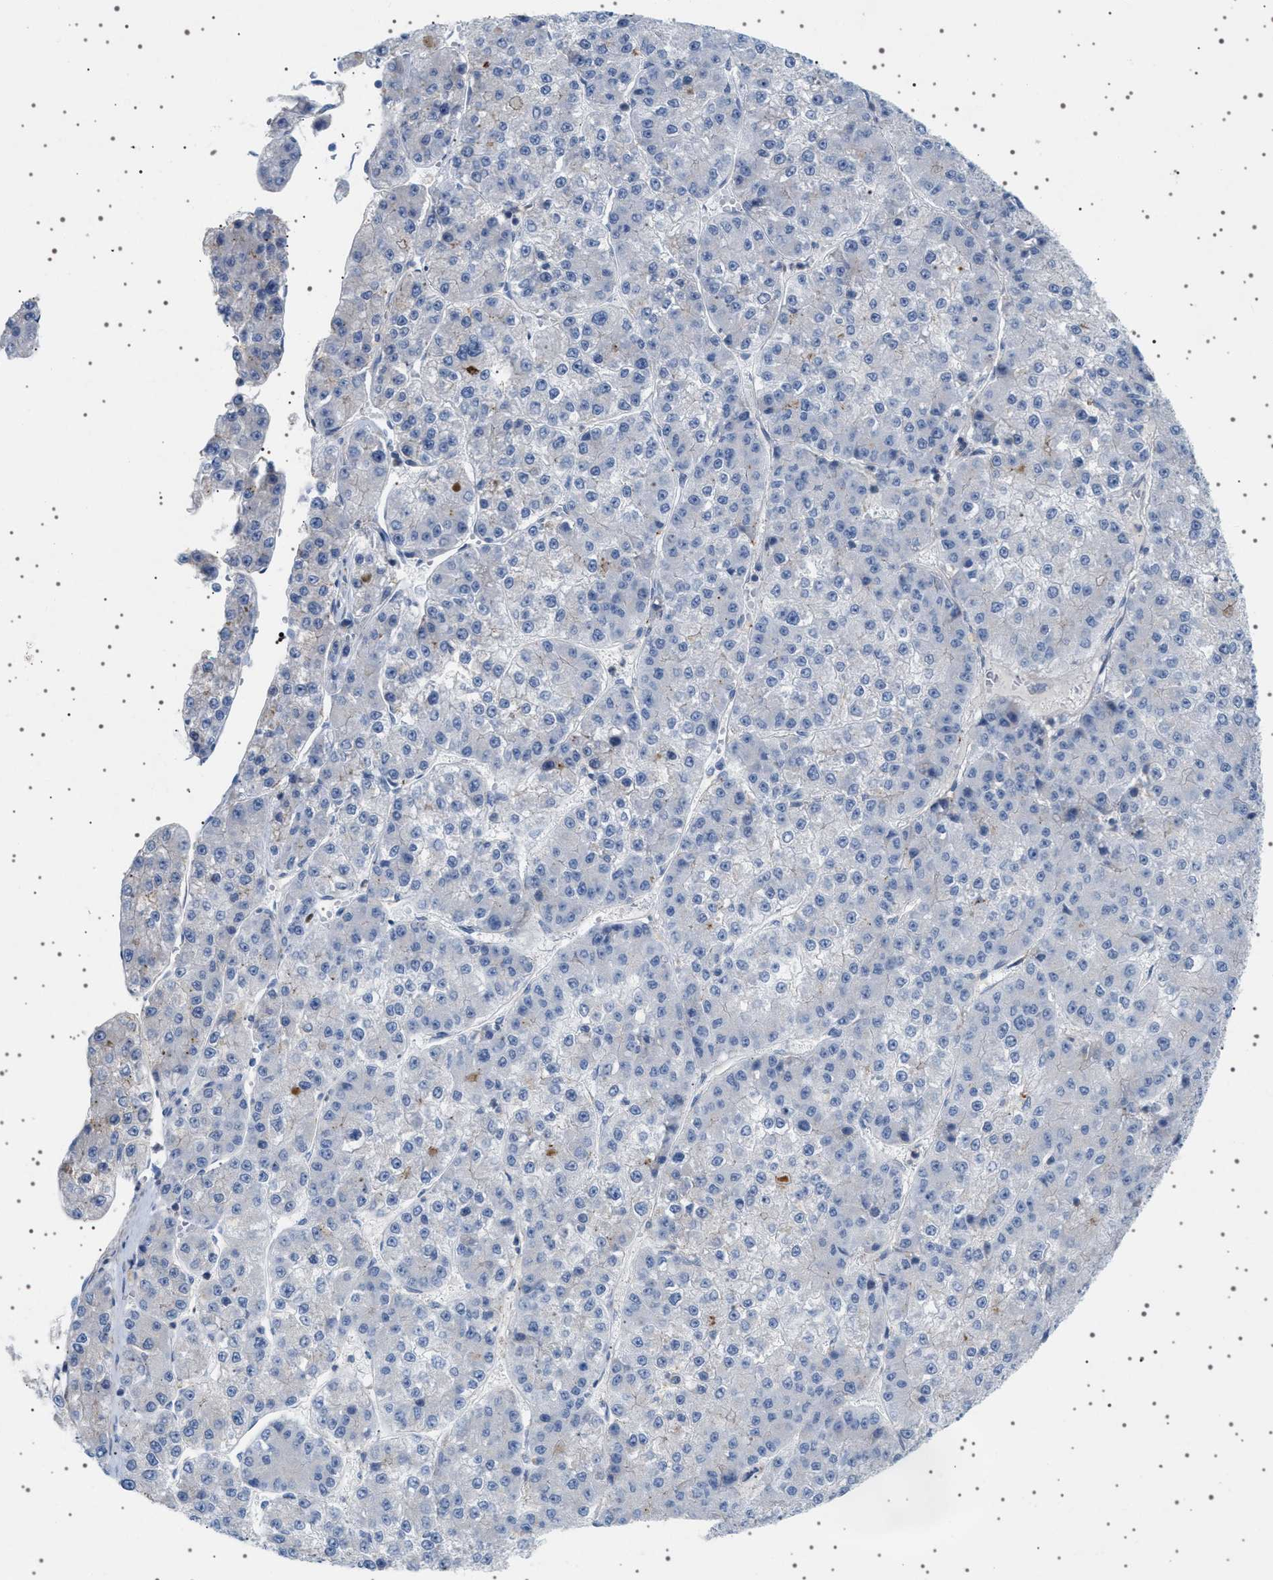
{"staining": {"intensity": "negative", "quantity": "none", "location": "none"}, "tissue": "liver cancer", "cell_type": "Tumor cells", "image_type": "cancer", "snomed": [{"axis": "morphology", "description": "Carcinoma, Hepatocellular, NOS"}, {"axis": "topography", "description": "Liver"}], "caption": "Immunohistochemistry photomicrograph of human liver cancer stained for a protein (brown), which reveals no staining in tumor cells.", "gene": "ADCY10", "patient": {"sex": "female", "age": 73}}